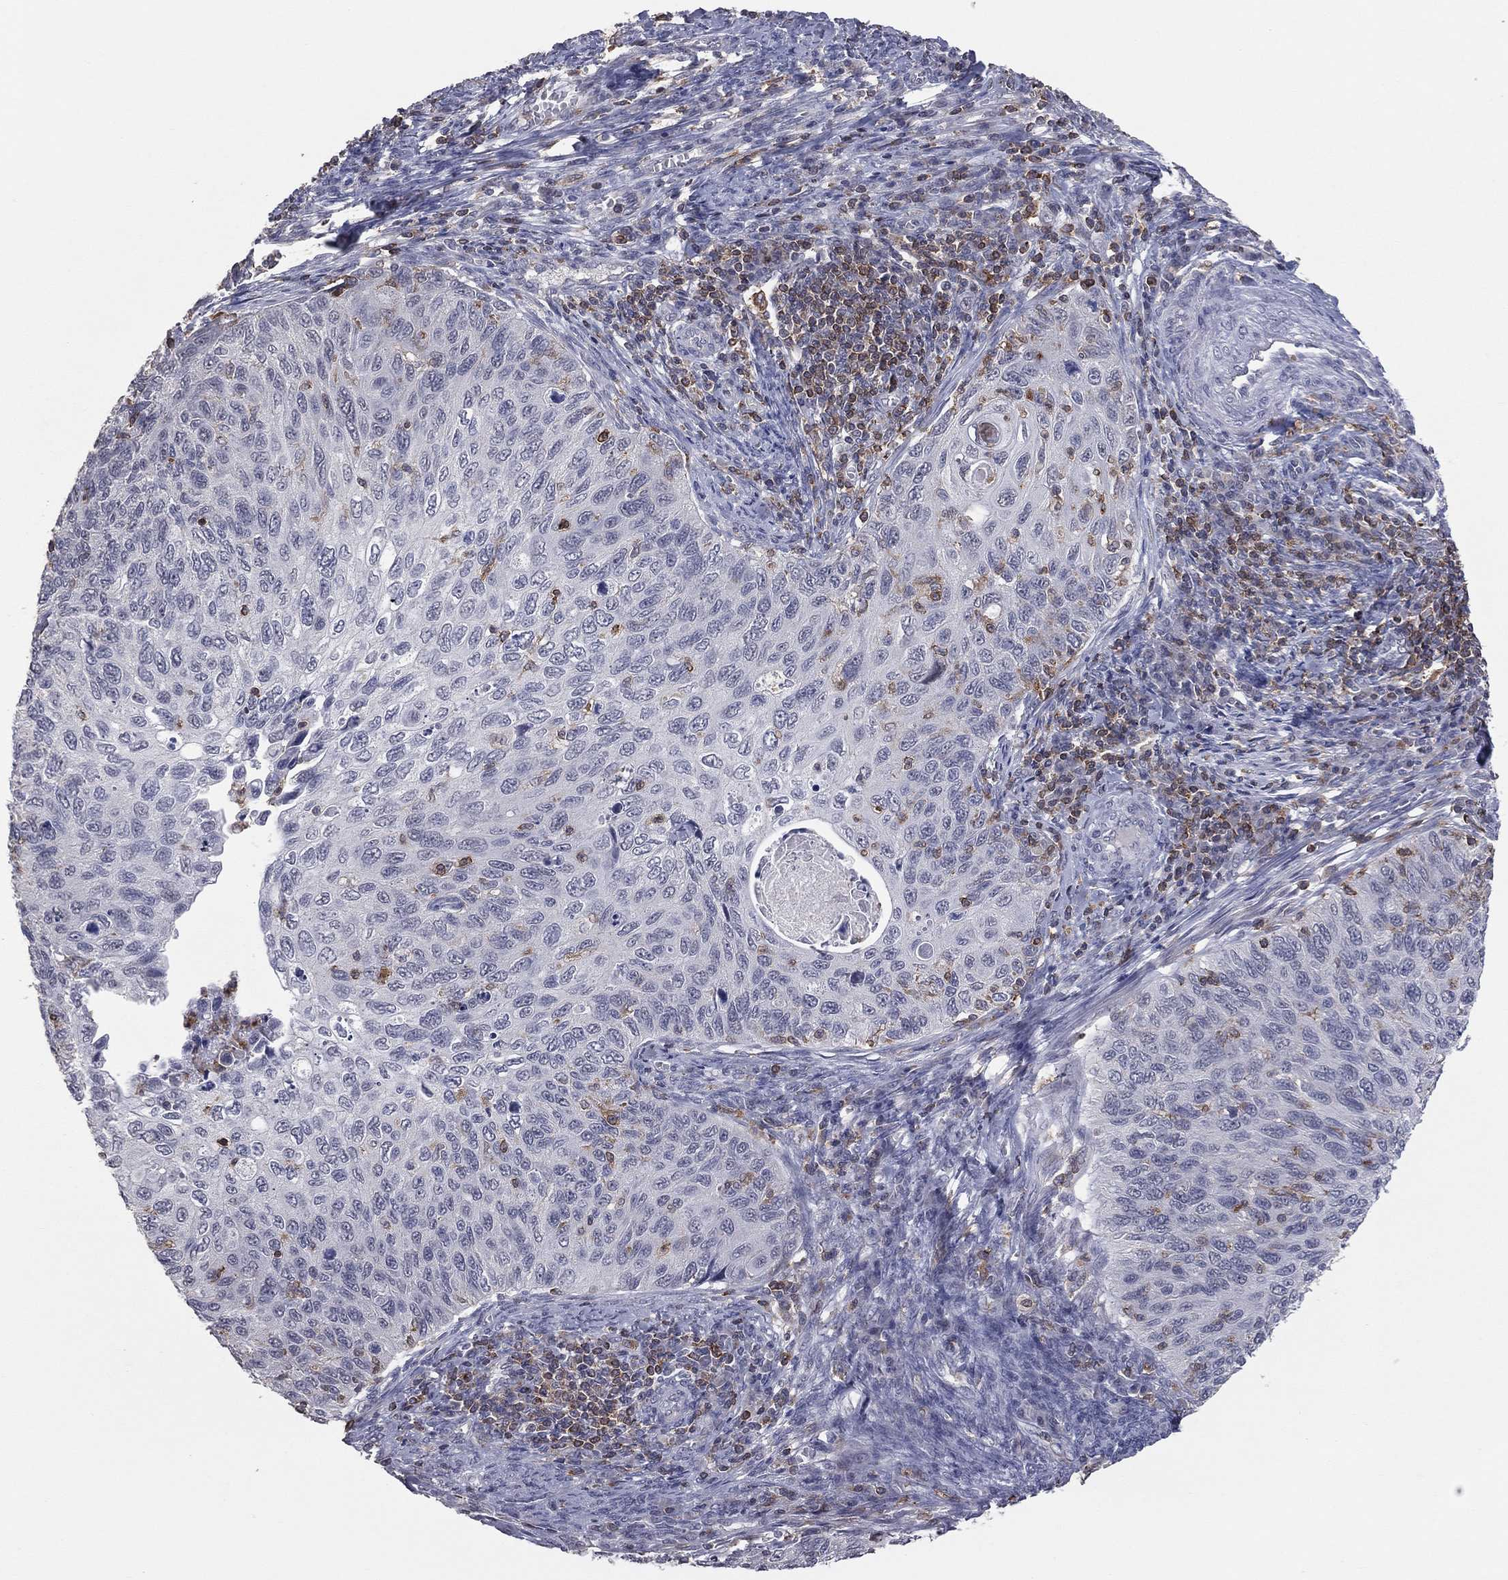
{"staining": {"intensity": "negative", "quantity": "none", "location": "none"}, "tissue": "cervical cancer", "cell_type": "Tumor cells", "image_type": "cancer", "snomed": [{"axis": "morphology", "description": "Squamous cell carcinoma, NOS"}, {"axis": "topography", "description": "Cervix"}], "caption": "A photomicrograph of cervical cancer stained for a protein demonstrates no brown staining in tumor cells. The staining was performed using DAB (3,3'-diaminobenzidine) to visualize the protein expression in brown, while the nuclei were stained in blue with hematoxylin (Magnification: 20x).", "gene": "PSTPIP1", "patient": {"sex": "female", "age": 70}}